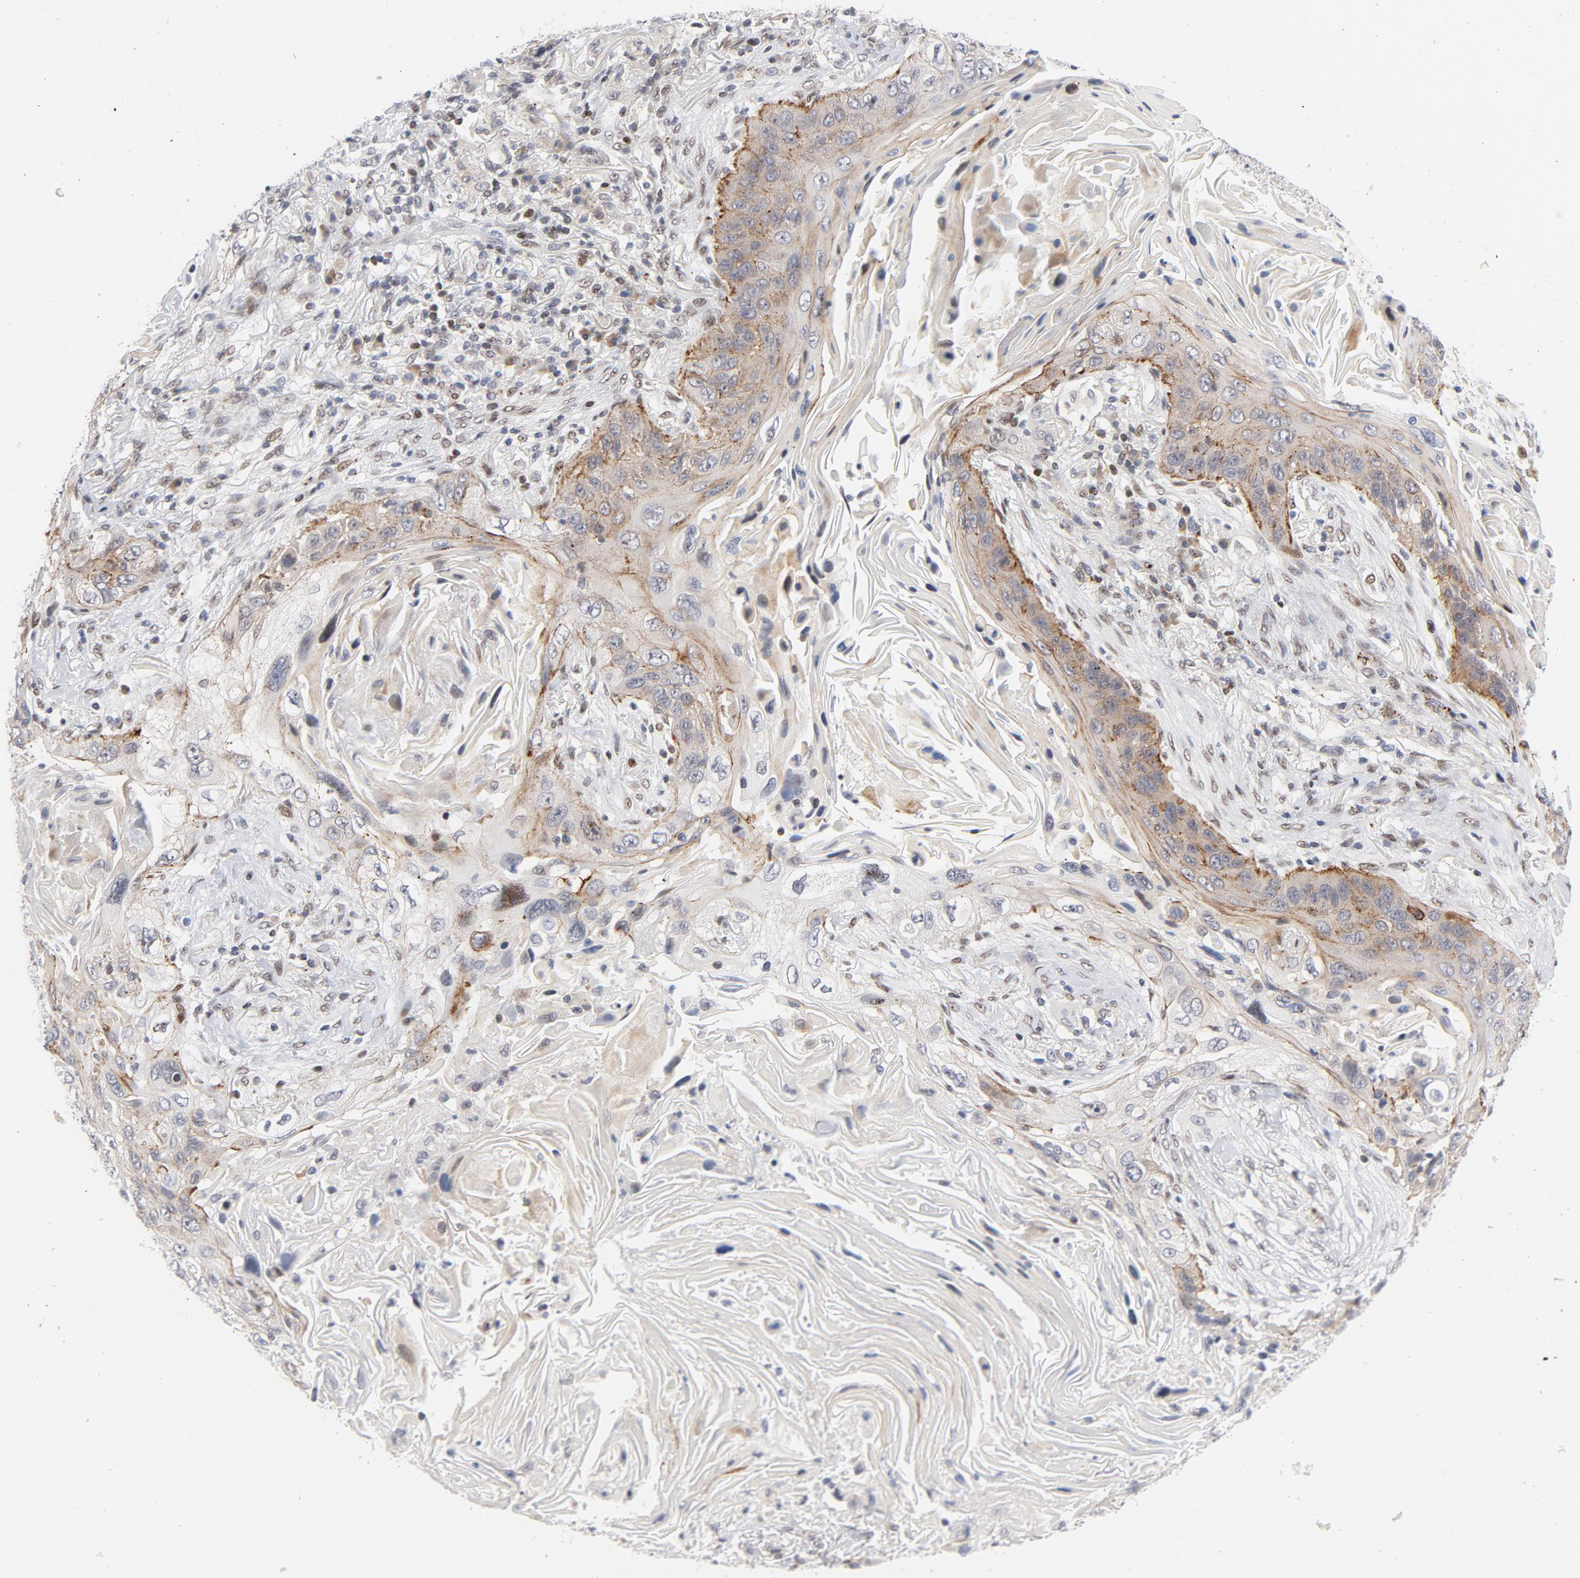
{"staining": {"intensity": "moderate", "quantity": "25%-75%", "location": "cytoplasmic/membranous"}, "tissue": "lung cancer", "cell_type": "Tumor cells", "image_type": "cancer", "snomed": [{"axis": "morphology", "description": "Squamous cell carcinoma, NOS"}, {"axis": "topography", "description": "Lung"}], "caption": "Protein staining displays moderate cytoplasmic/membranous staining in about 25%-75% of tumor cells in lung cancer (squamous cell carcinoma).", "gene": "NFIC", "patient": {"sex": "female", "age": 67}}